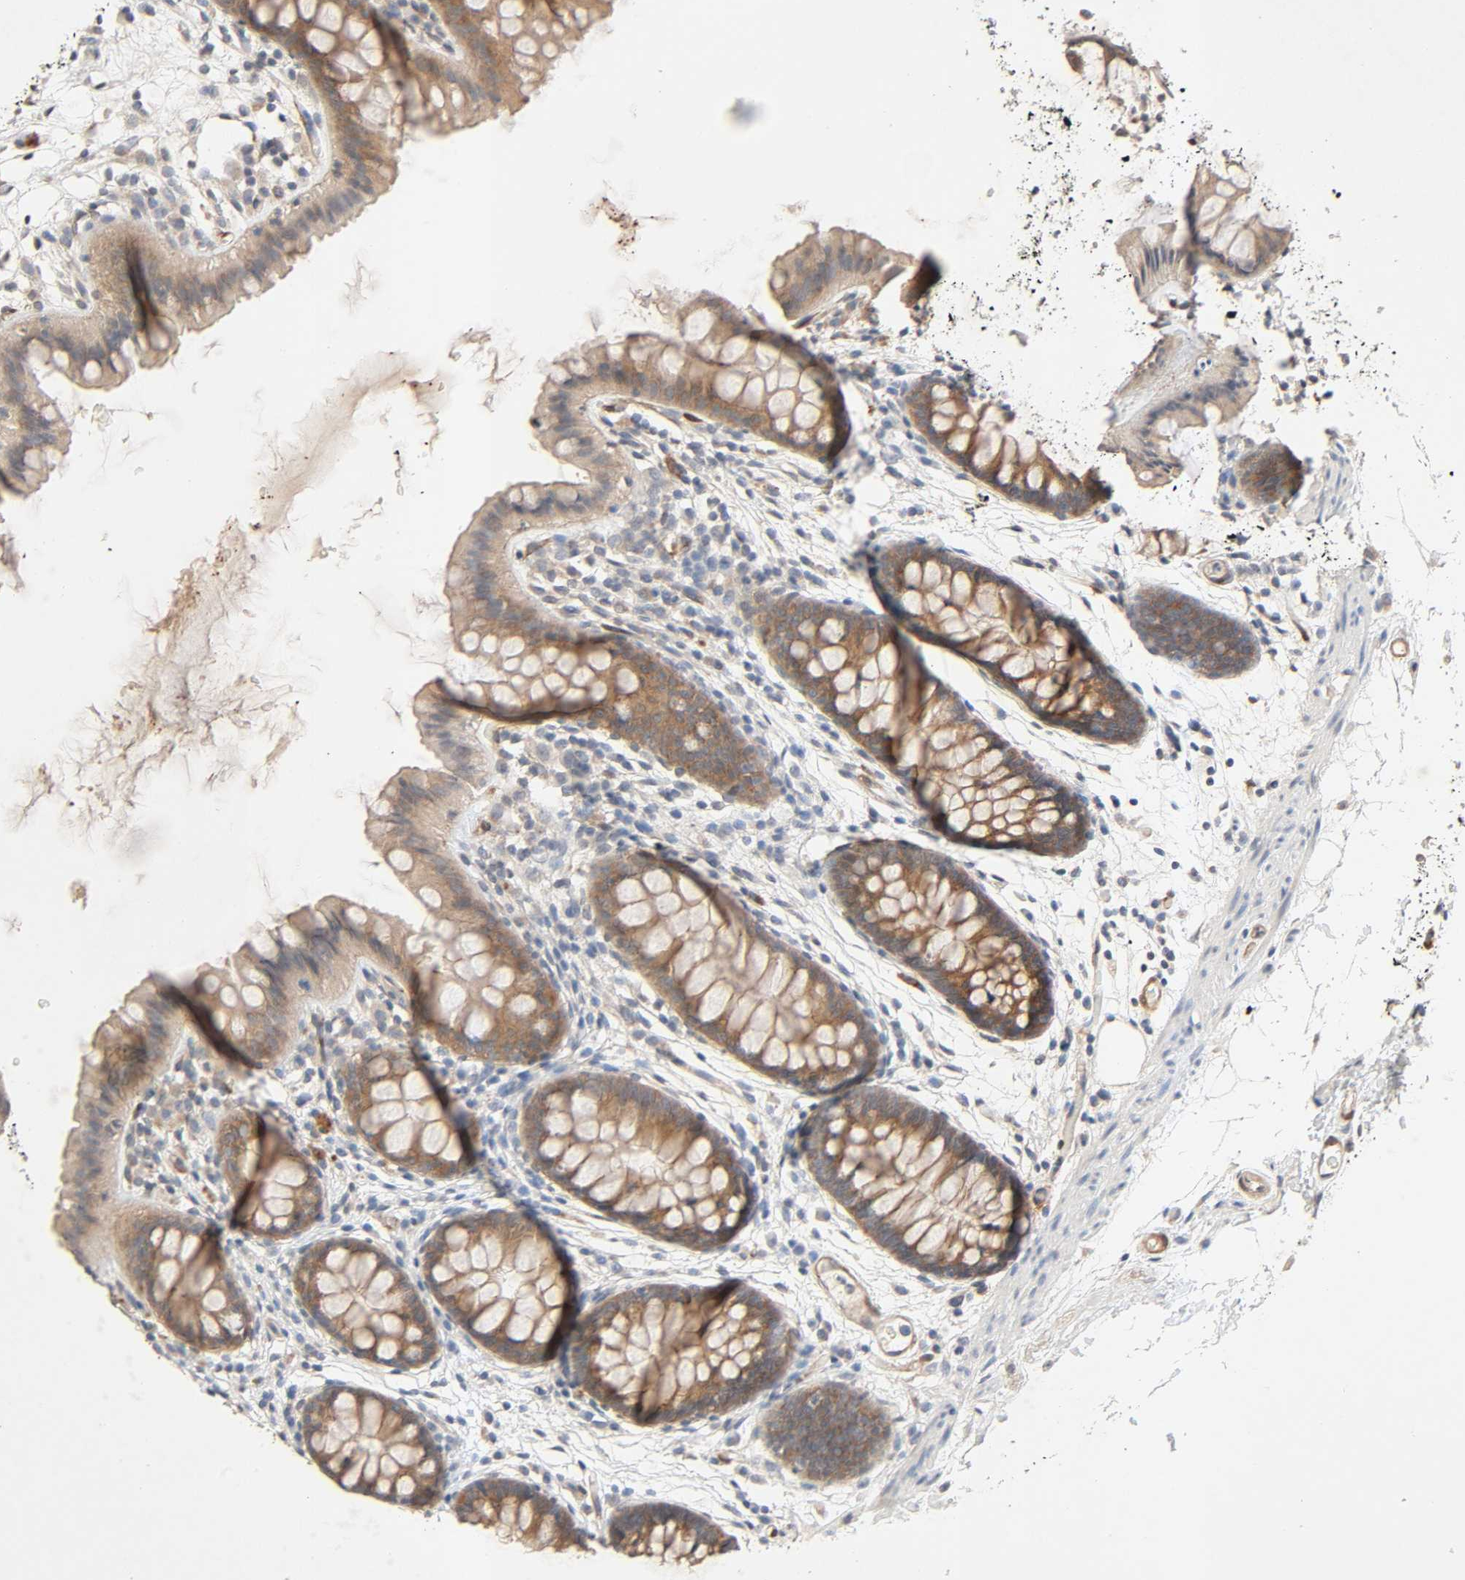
{"staining": {"intensity": "weak", "quantity": ">75%", "location": "cytoplasmic/membranous"}, "tissue": "colon", "cell_type": "Endothelial cells", "image_type": "normal", "snomed": [{"axis": "morphology", "description": "Normal tissue, NOS"}, {"axis": "topography", "description": "Smooth muscle"}, {"axis": "topography", "description": "Colon"}], "caption": "IHC (DAB (3,3'-diaminobenzidine)) staining of normal colon demonstrates weak cytoplasmic/membranous protein expression in about >75% of endothelial cells.", "gene": "PTK2", "patient": {"sex": "male", "age": 67}}